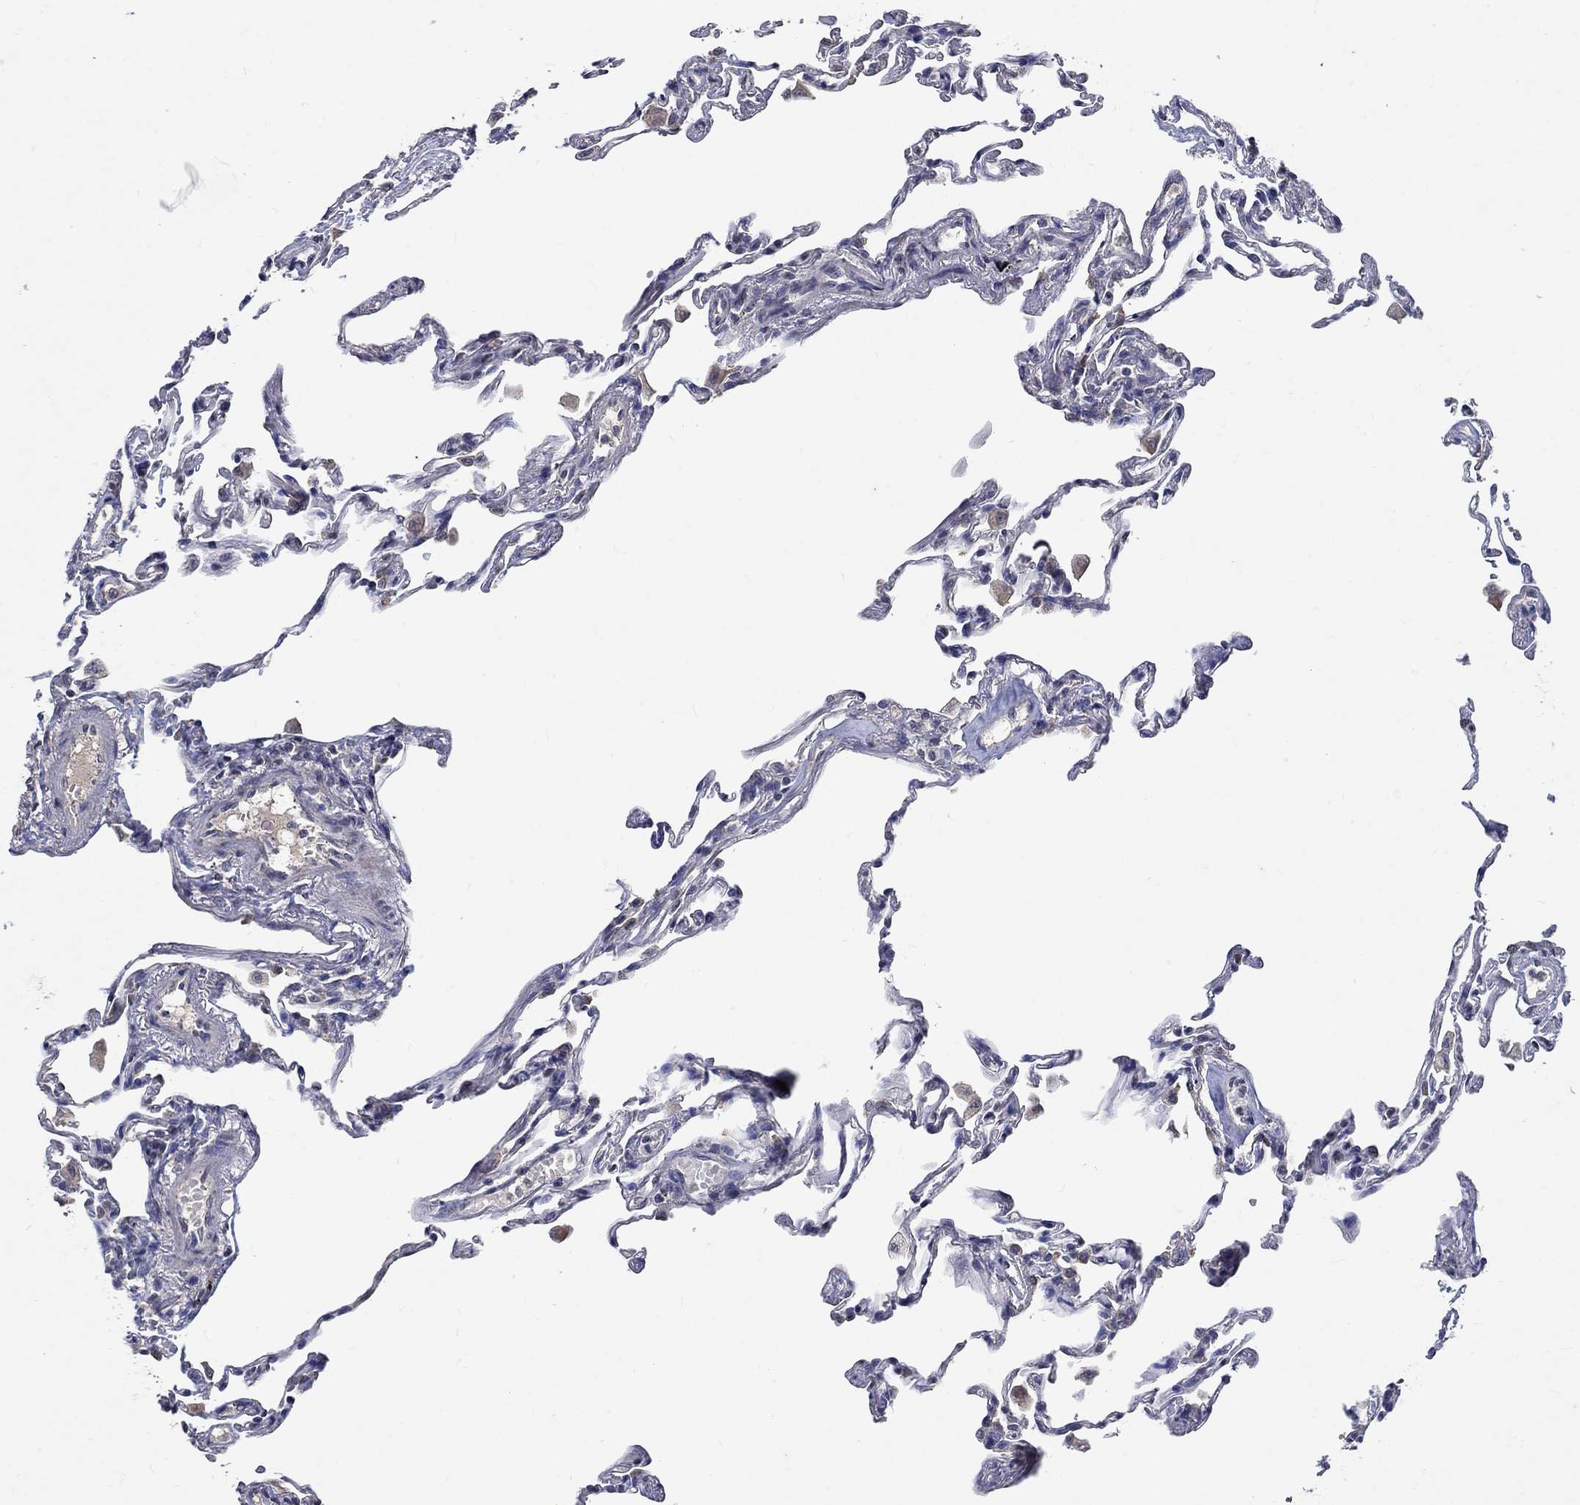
{"staining": {"intensity": "negative", "quantity": "none", "location": "none"}, "tissue": "lung", "cell_type": "Alveolar cells", "image_type": "normal", "snomed": [{"axis": "morphology", "description": "Normal tissue, NOS"}, {"axis": "topography", "description": "Lung"}], "caption": "This is a micrograph of IHC staining of benign lung, which shows no positivity in alveolar cells.", "gene": "TMEM169", "patient": {"sex": "female", "age": 57}}